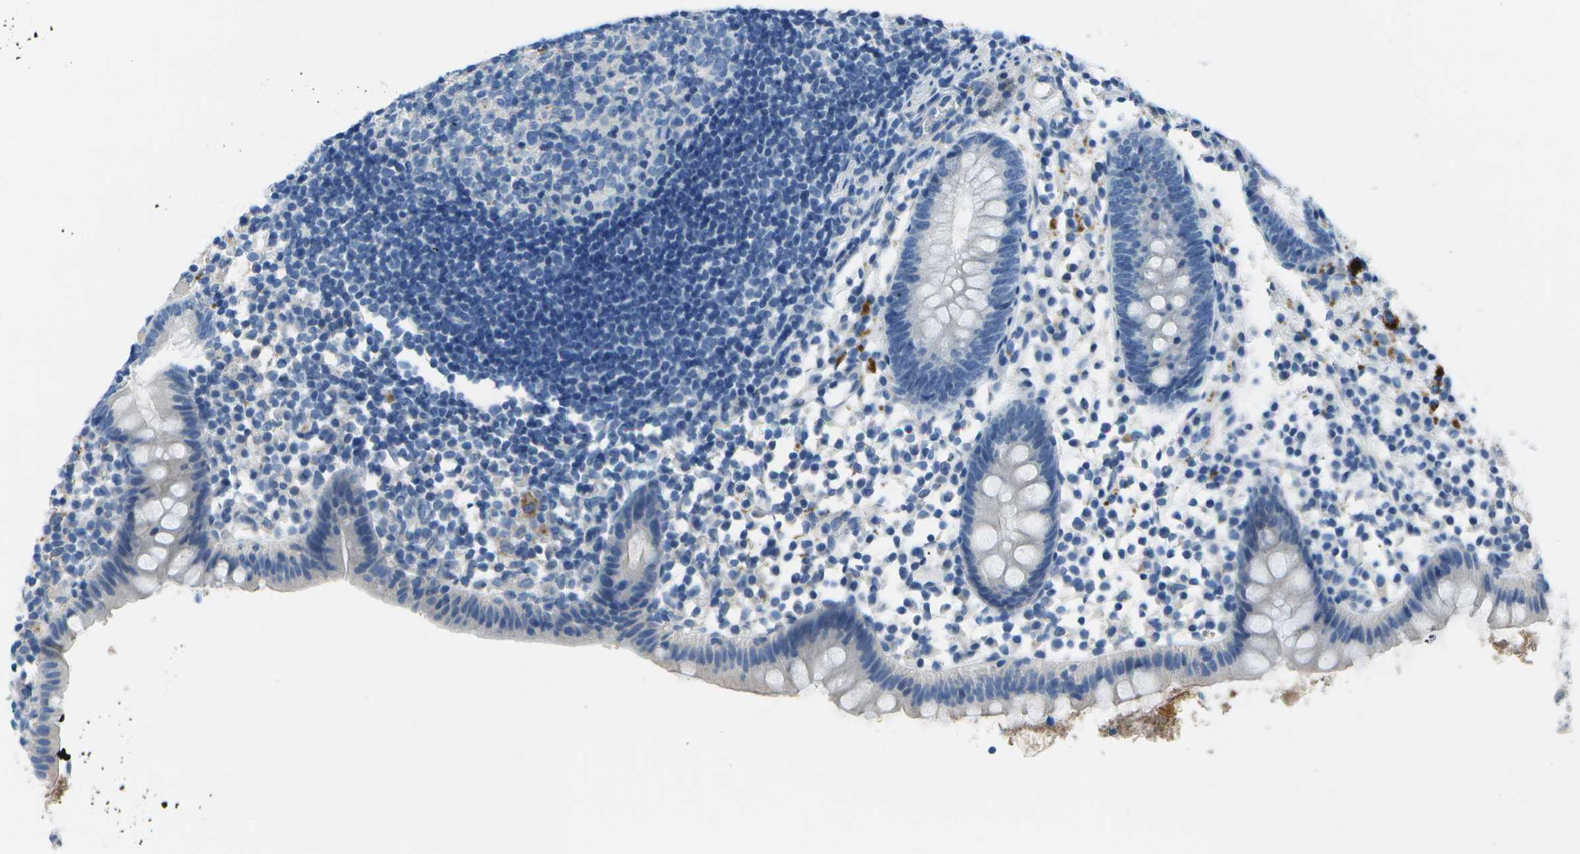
{"staining": {"intensity": "negative", "quantity": "none", "location": "none"}, "tissue": "appendix", "cell_type": "Glandular cells", "image_type": "normal", "snomed": [{"axis": "morphology", "description": "Normal tissue, NOS"}, {"axis": "topography", "description": "Appendix"}], "caption": "The immunohistochemistry photomicrograph has no significant staining in glandular cells of appendix. (DAB IHC with hematoxylin counter stain).", "gene": "DCT", "patient": {"sex": "female", "age": 20}}